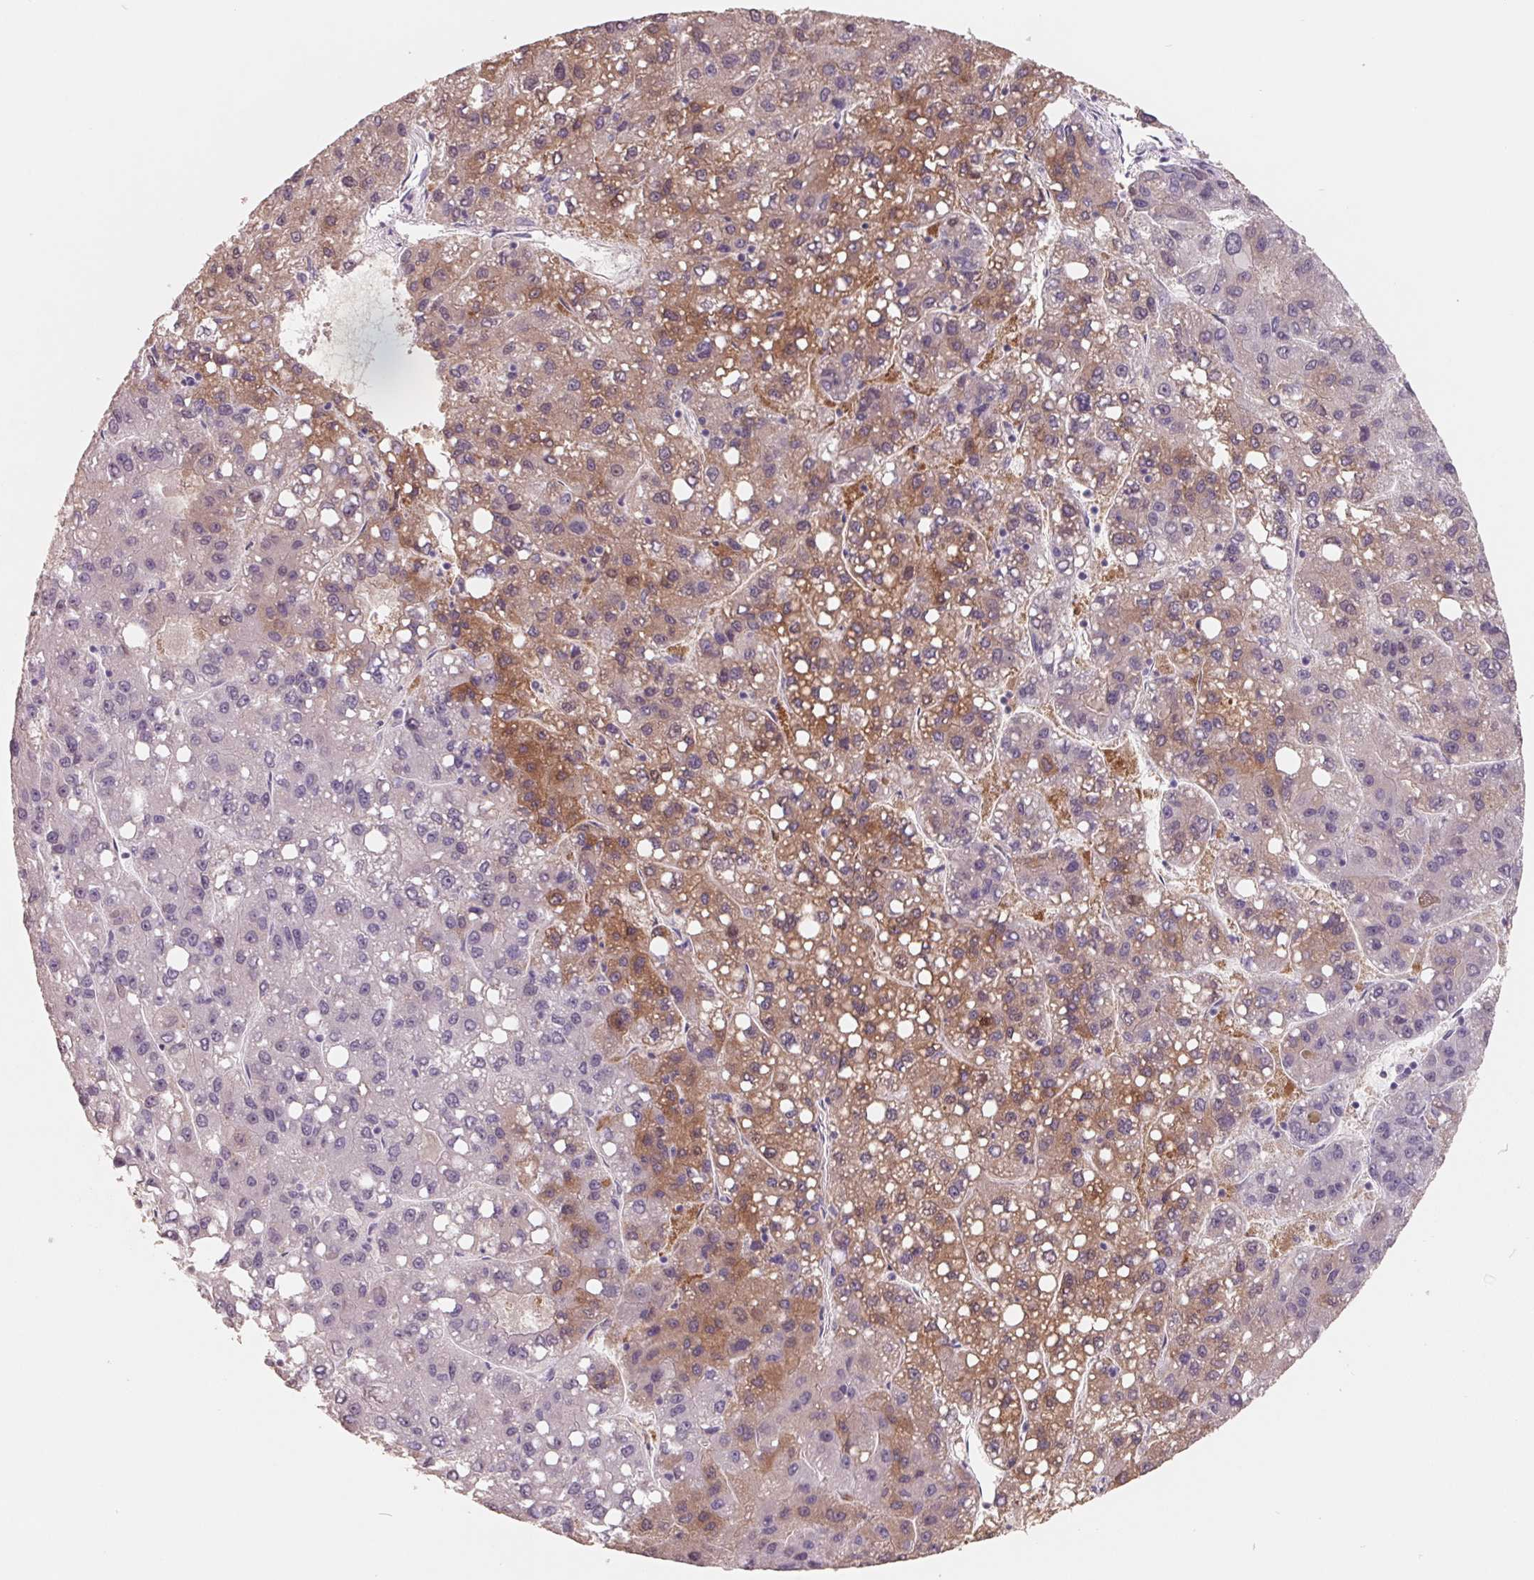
{"staining": {"intensity": "moderate", "quantity": "<25%", "location": "cytoplasmic/membranous"}, "tissue": "liver cancer", "cell_type": "Tumor cells", "image_type": "cancer", "snomed": [{"axis": "morphology", "description": "Carcinoma, Hepatocellular, NOS"}, {"axis": "topography", "description": "Liver"}], "caption": "Protein staining demonstrates moderate cytoplasmic/membranous expression in about <25% of tumor cells in liver cancer.", "gene": "FTCD", "patient": {"sex": "female", "age": 82}}